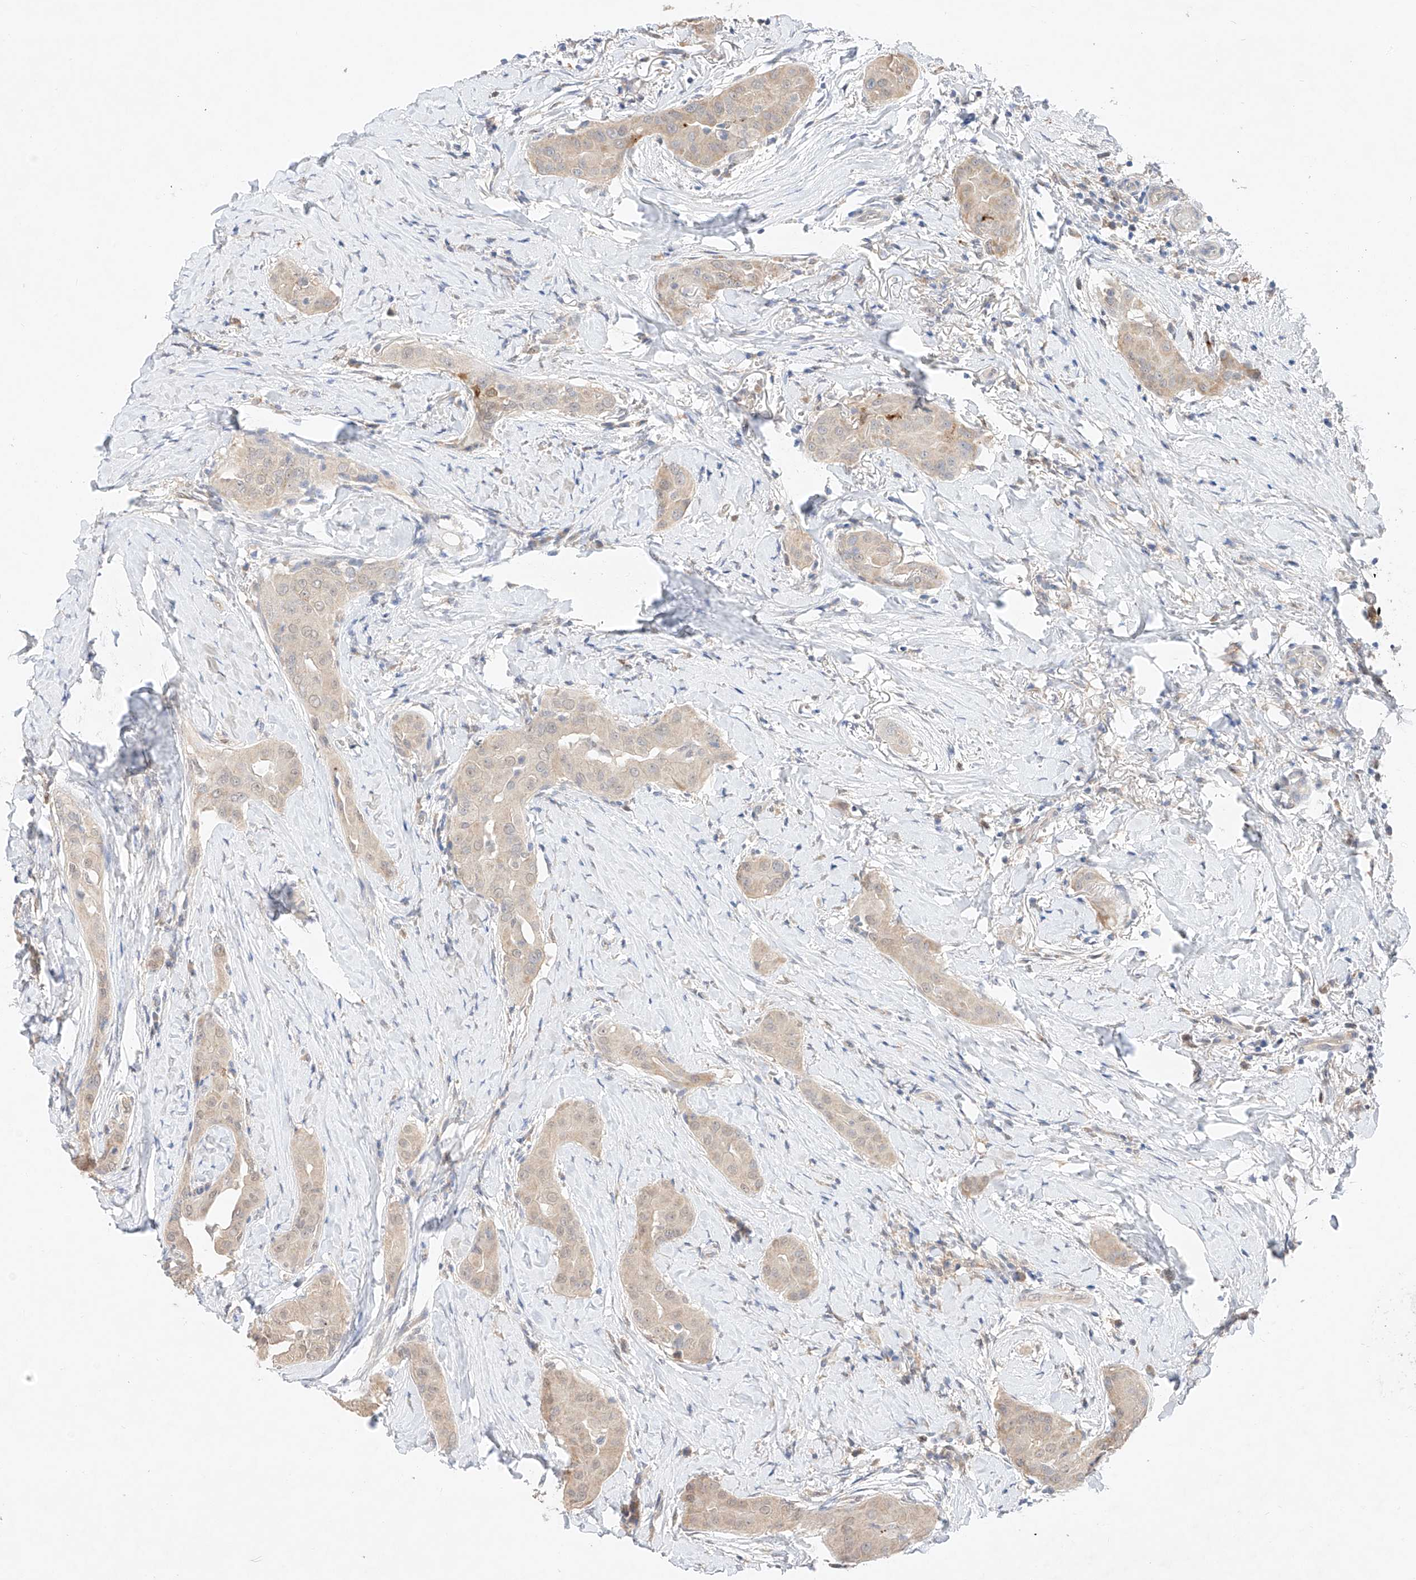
{"staining": {"intensity": "weak", "quantity": "<25%", "location": "cytoplasmic/membranous,nuclear"}, "tissue": "thyroid cancer", "cell_type": "Tumor cells", "image_type": "cancer", "snomed": [{"axis": "morphology", "description": "Papillary adenocarcinoma, NOS"}, {"axis": "topography", "description": "Thyroid gland"}], "caption": "DAB immunohistochemical staining of thyroid cancer (papillary adenocarcinoma) shows no significant expression in tumor cells.", "gene": "IL22RA2", "patient": {"sex": "male", "age": 33}}